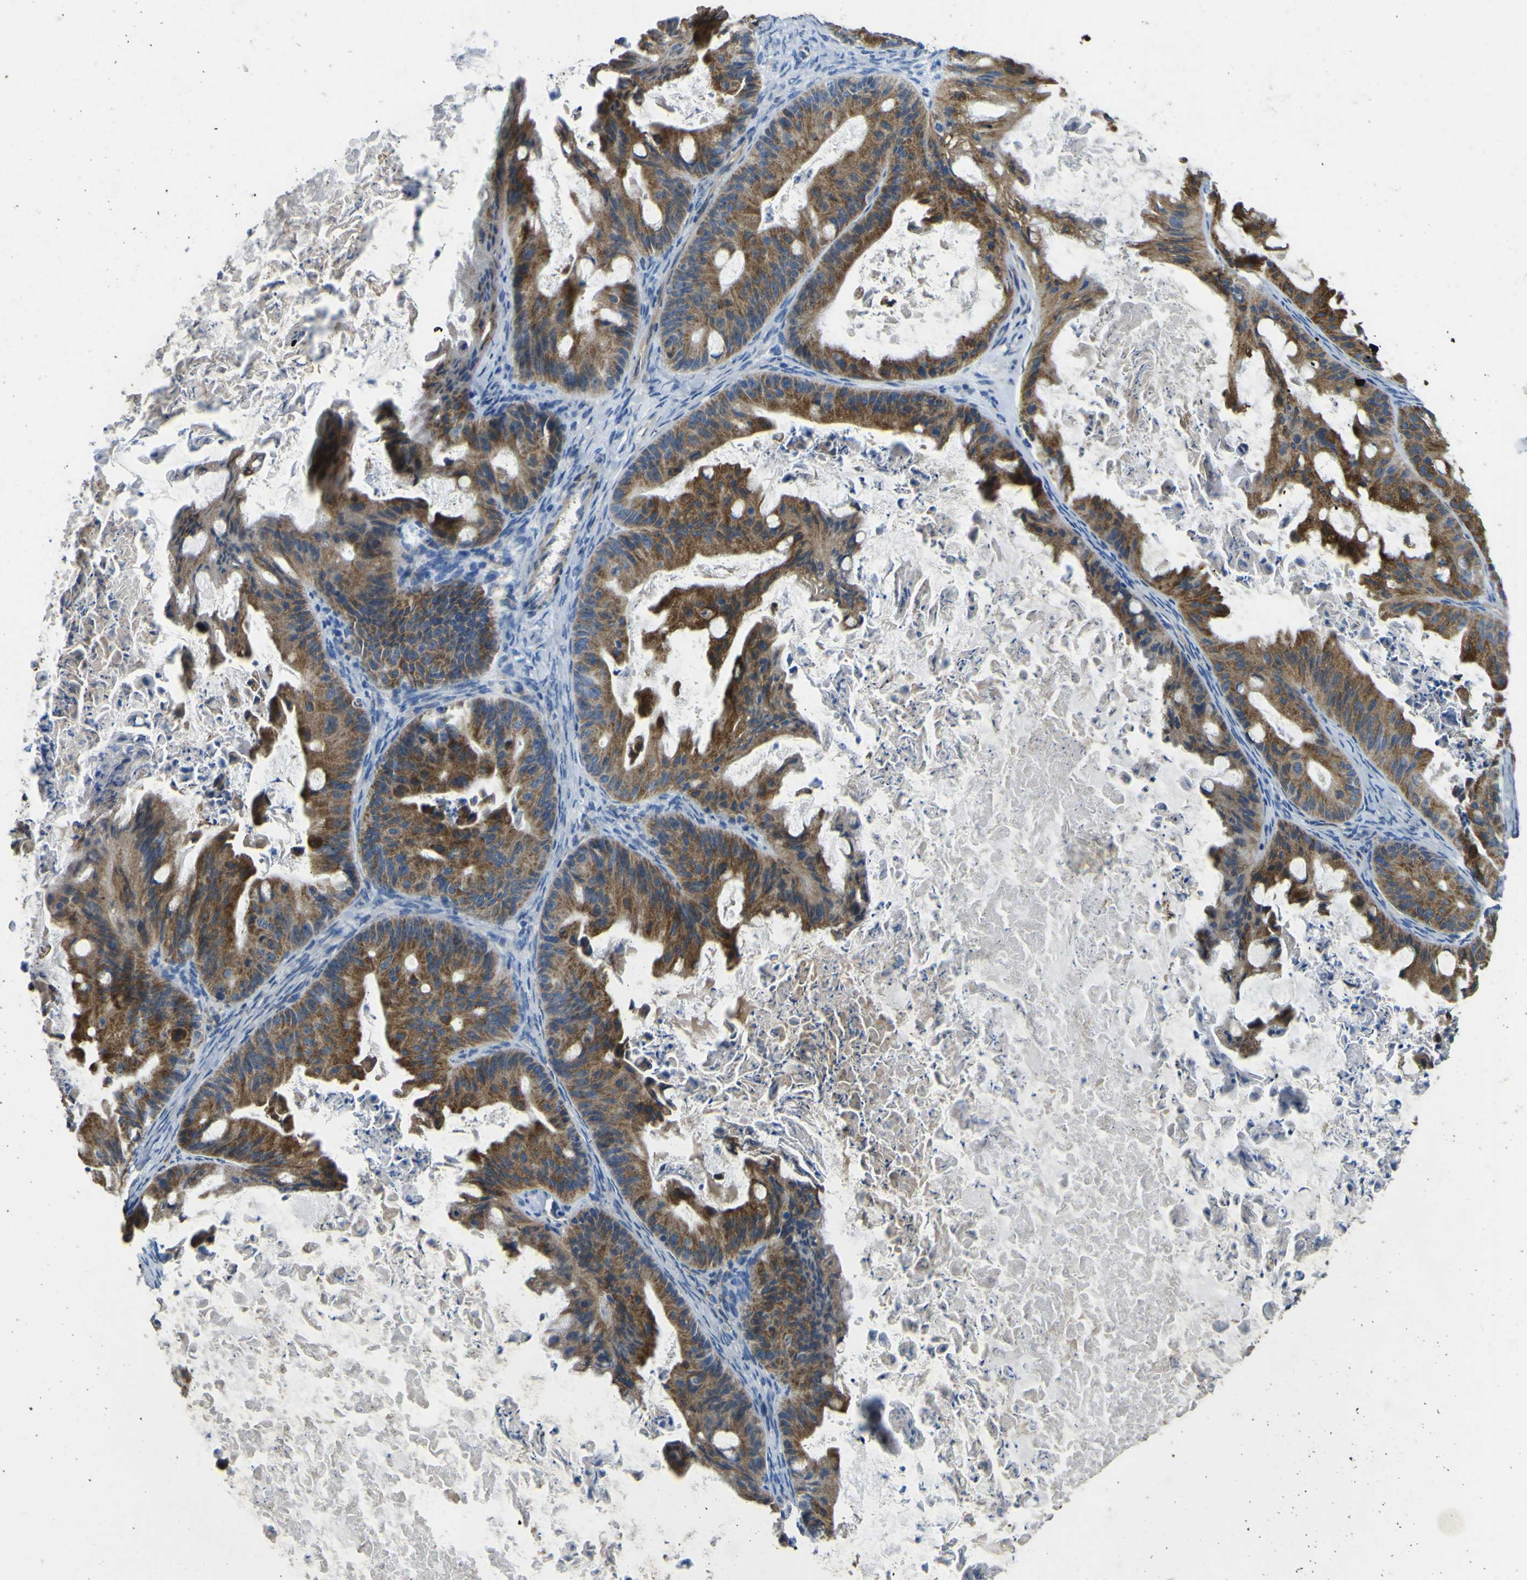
{"staining": {"intensity": "moderate", "quantity": ">75%", "location": "cytoplasmic/membranous"}, "tissue": "ovarian cancer", "cell_type": "Tumor cells", "image_type": "cancer", "snomed": [{"axis": "morphology", "description": "Cystadenocarcinoma, mucinous, NOS"}, {"axis": "topography", "description": "Ovary"}], "caption": "Immunohistochemical staining of ovarian cancer displays medium levels of moderate cytoplasmic/membranous protein staining in about >75% of tumor cells.", "gene": "ALDH18A1", "patient": {"sex": "female", "age": 37}}